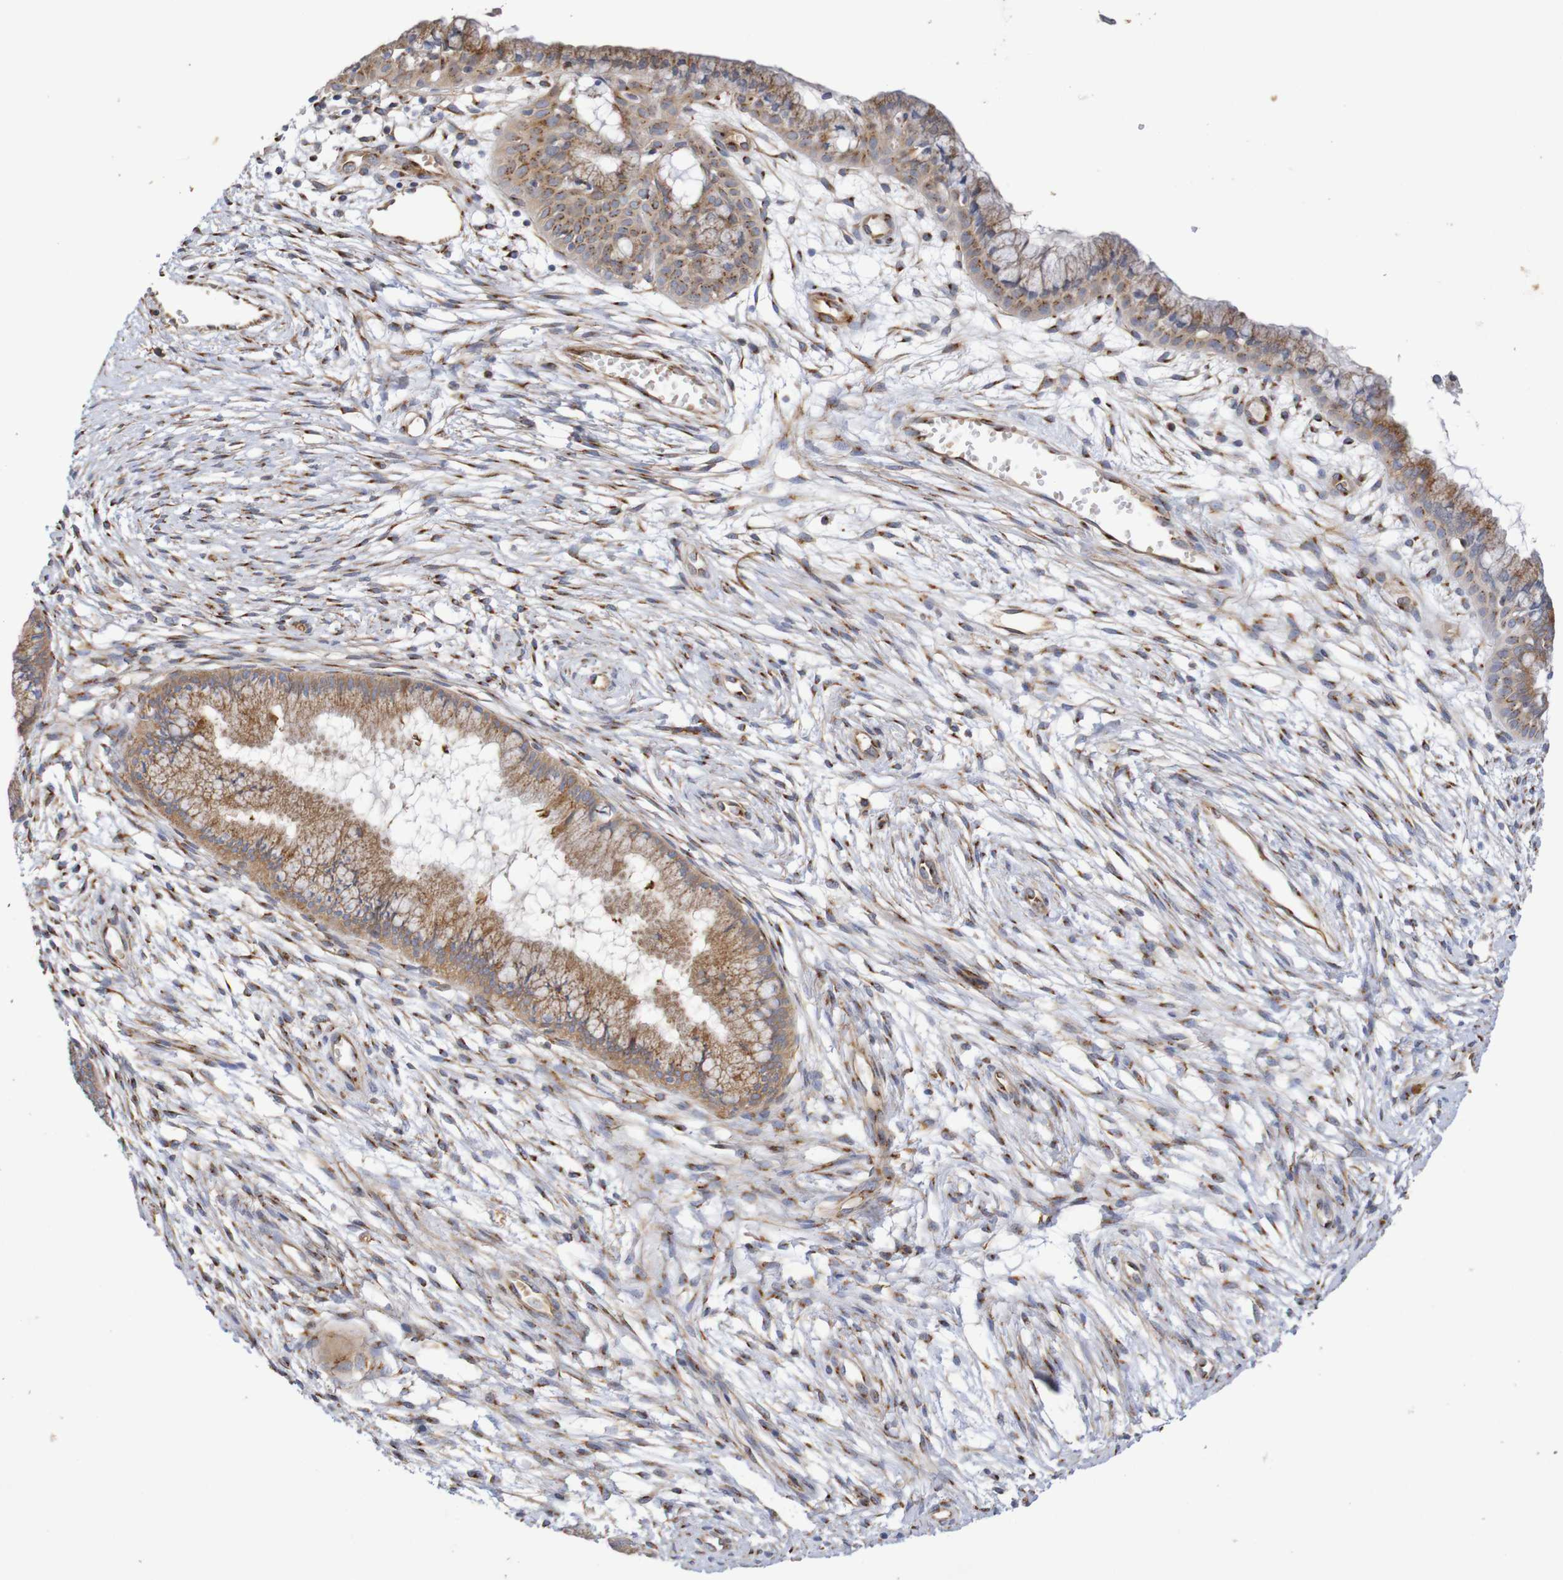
{"staining": {"intensity": "moderate", "quantity": ">75%", "location": "cytoplasmic/membranous"}, "tissue": "cervix", "cell_type": "Glandular cells", "image_type": "normal", "snomed": [{"axis": "morphology", "description": "Normal tissue, NOS"}, {"axis": "topography", "description": "Cervix"}], "caption": "Cervix stained with a brown dye exhibits moderate cytoplasmic/membranous positive staining in approximately >75% of glandular cells.", "gene": "DCP2", "patient": {"sex": "female", "age": 39}}